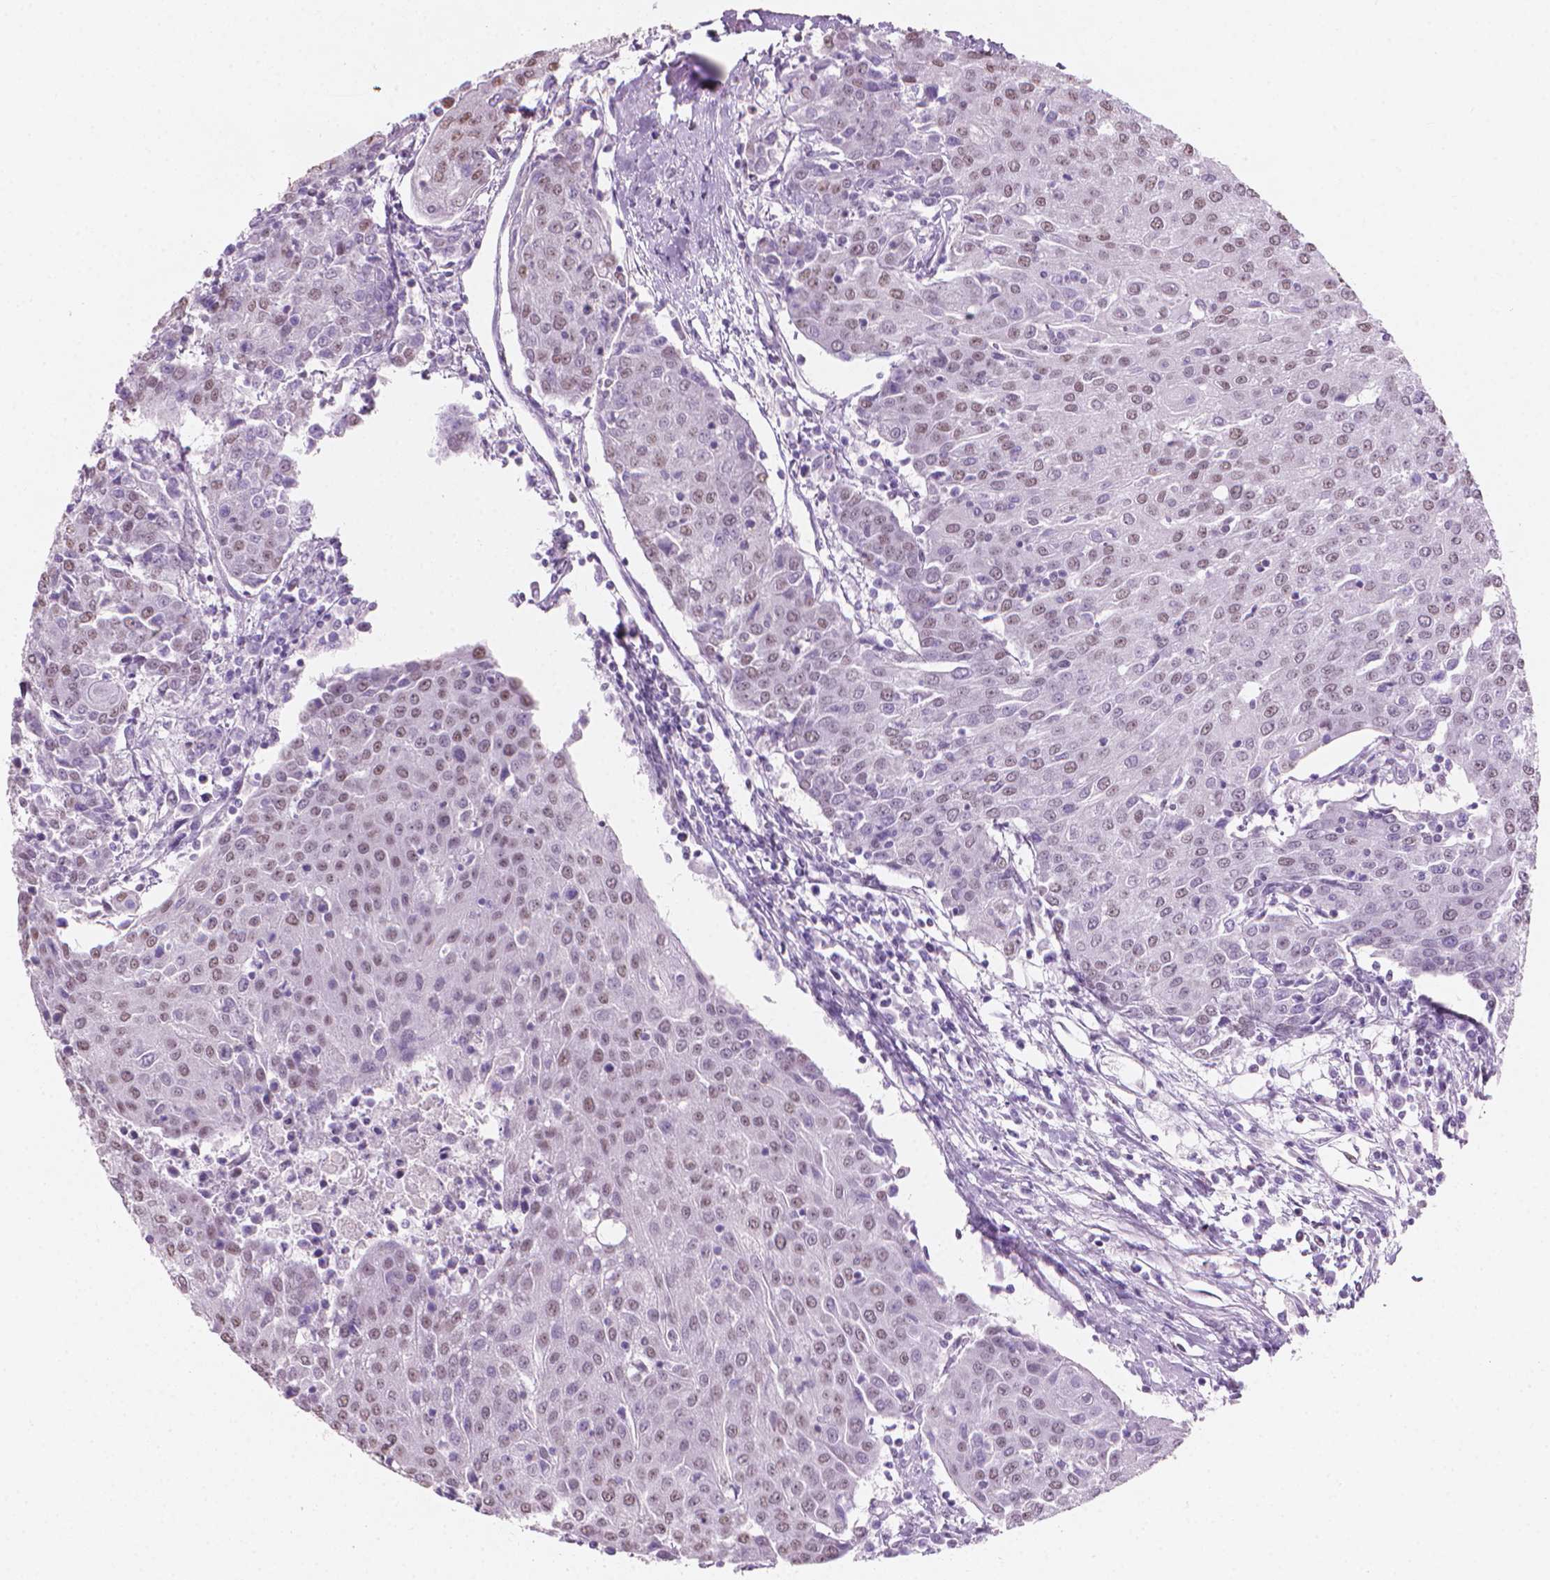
{"staining": {"intensity": "weak", "quantity": "<25%", "location": "nuclear"}, "tissue": "urothelial cancer", "cell_type": "Tumor cells", "image_type": "cancer", "snomed": [{"axis": "morphology", "description": "Urothelial carcinoma, High grade"}, {"axis": "topography", "description": "Urinary bladder"}], "caption": "Immunohistochemical staining of high-grade urothelial carcinoma demonstrates no significant expression in tumor cells.", "gene": "PIAS2", "patient": {"sex": "female", "age": 85}}